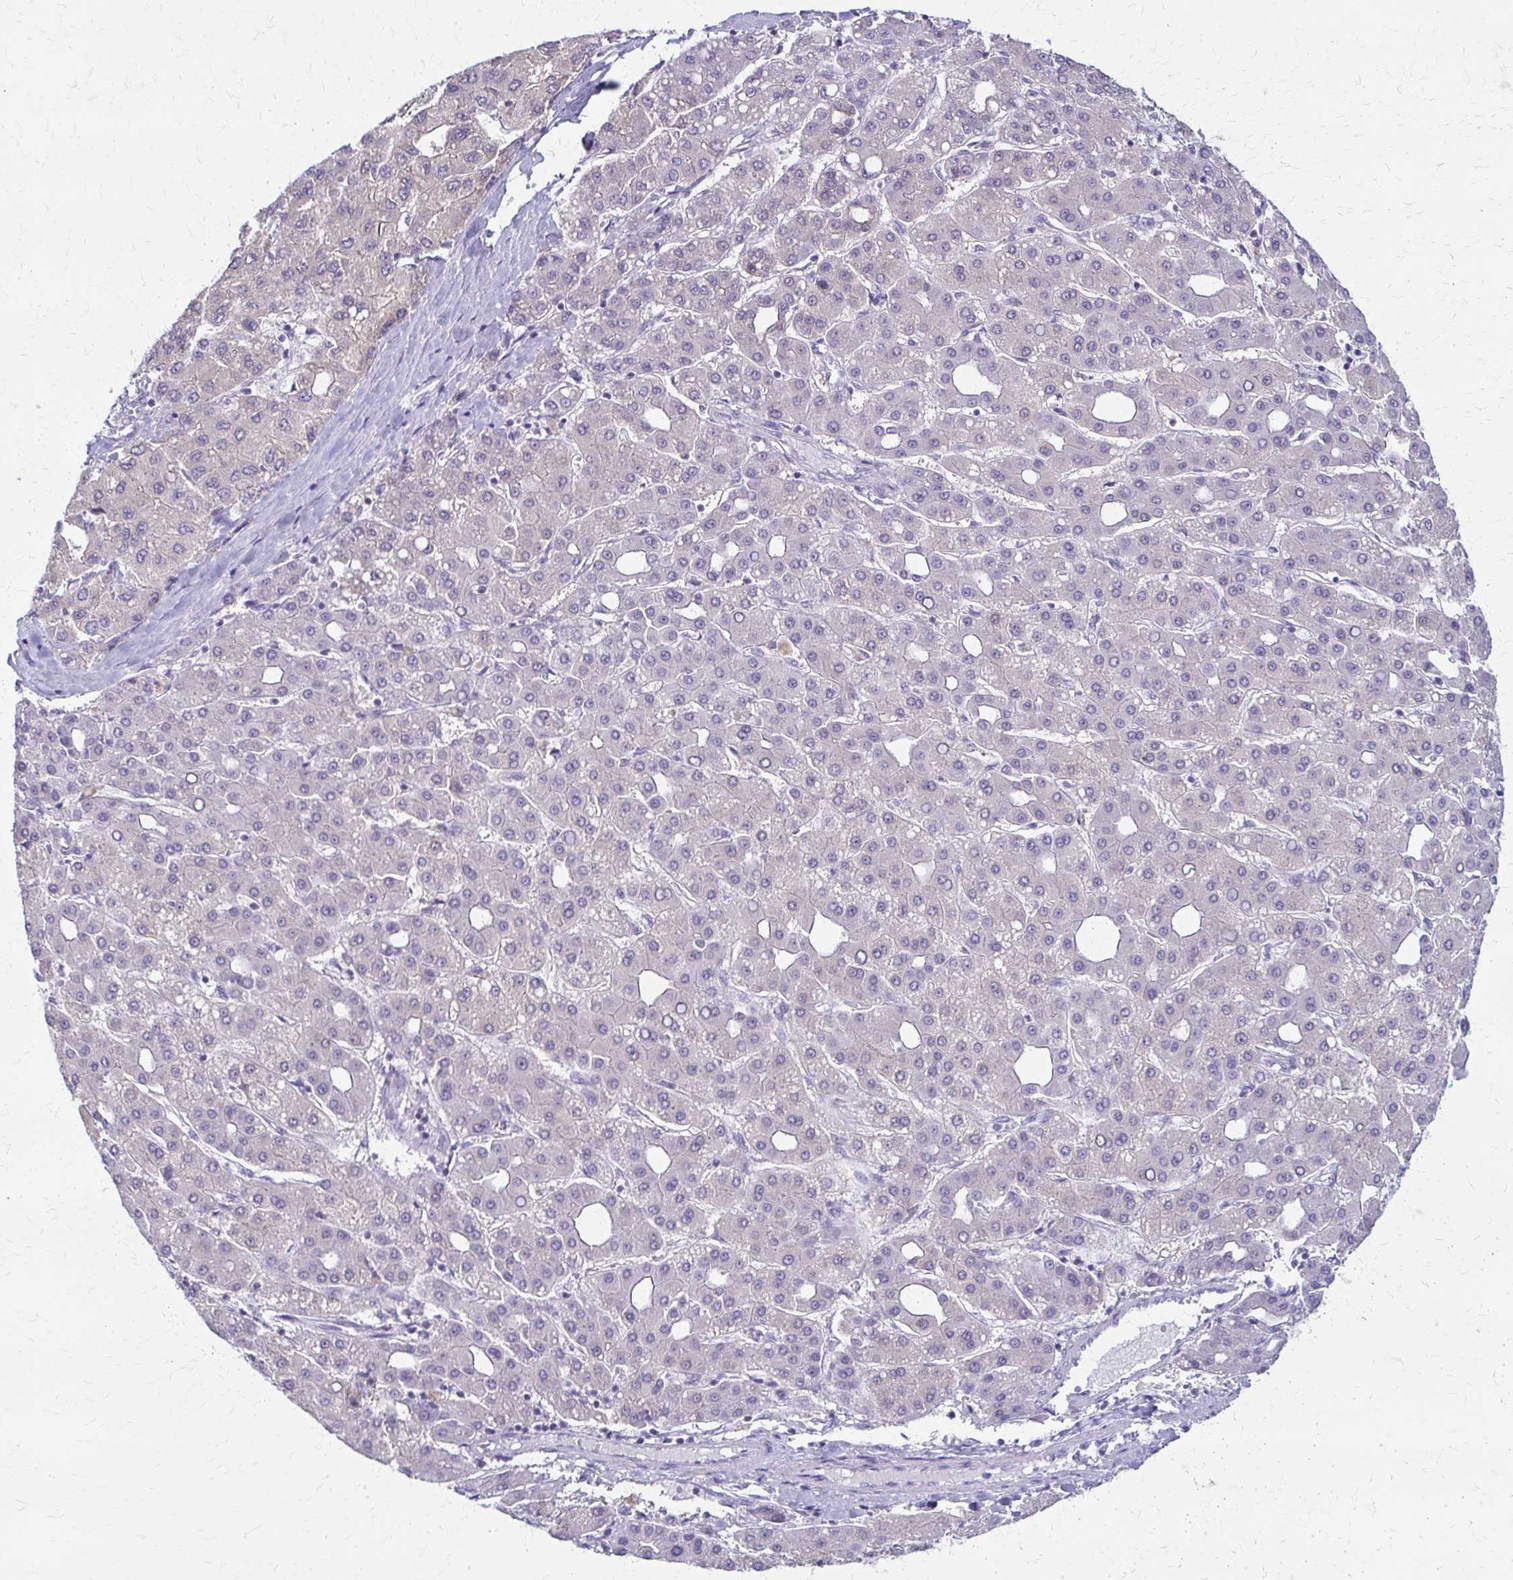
{"staining": {"intensity": "negative", "quantity": "none", "location": "none"}, "tissue": "liver cancer", "cell_type": "Tumor cells", "image_type": "cancer", "snomed": [{"axis": "morphology", "description": "Carcinoma, Hepatocellular, NOS"}, {"axis": "topography", "description": "Liver"}], "caption": "Protein analysis of liver cancer (hepatocellular carcinoma) shows no significant positivity in tumor cells.", "gene": "PIK3AP1", "patient": {"sex": "male", "age": 65}}